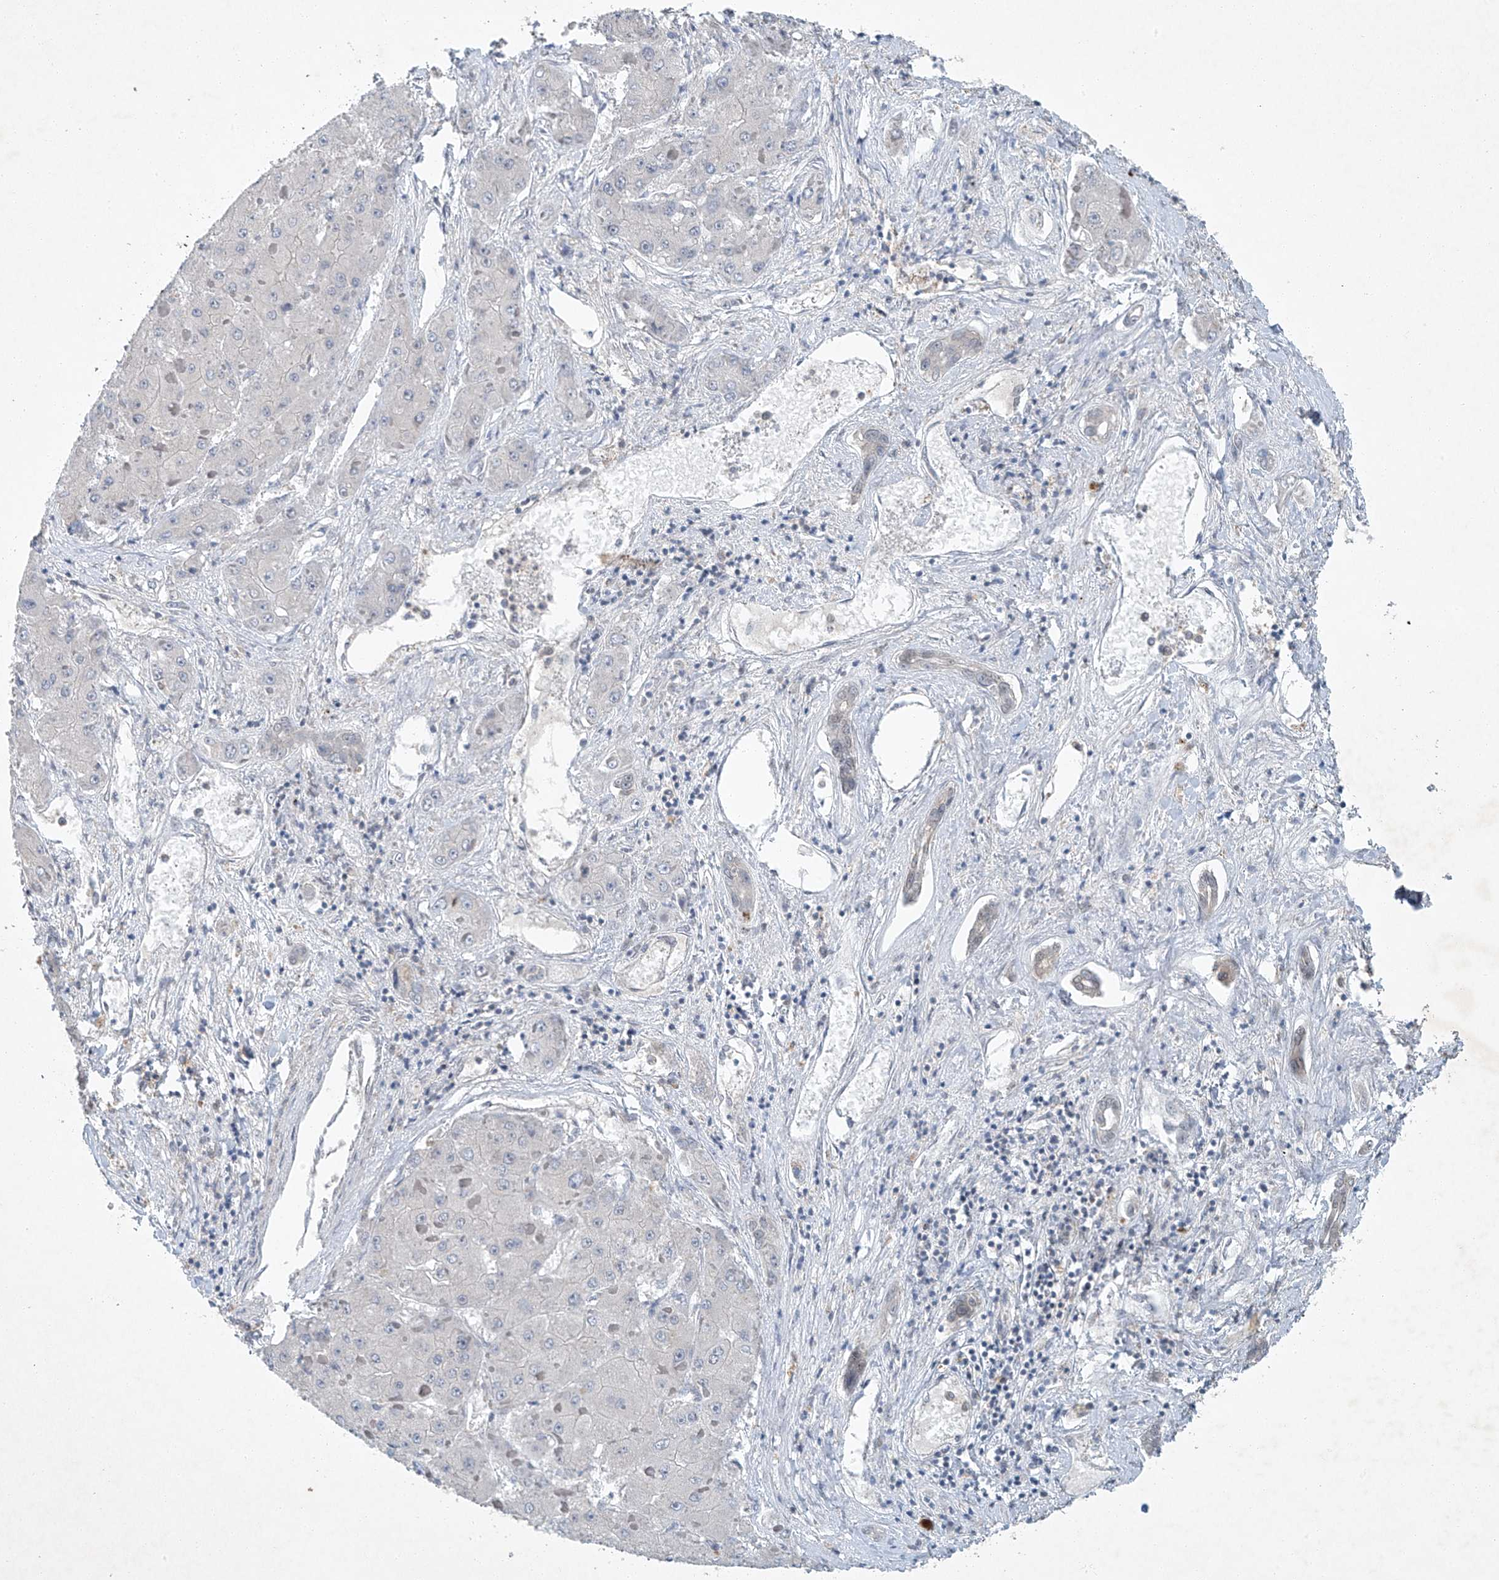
{"staining": {"intensity": "negative", "quantity": "none", "location": "none"}, "tissue": "liver cancer", "cell_type": "Tumor cells", "image_type": "cancer", "snomed": [{"axis": "morphology", "description": "Carcinoma, Hepatocellular, NOS"}, {"axis": "topography", "description": "Liver"}], "caption": "A high-resolution image shows IHC staining of liver cancer, which displays no significant positivity in tumor cells. (DAB IHC with hematoxylin counter stain).", "gene": "TAF8", "patient": {"sex": "female", "age": 73}}